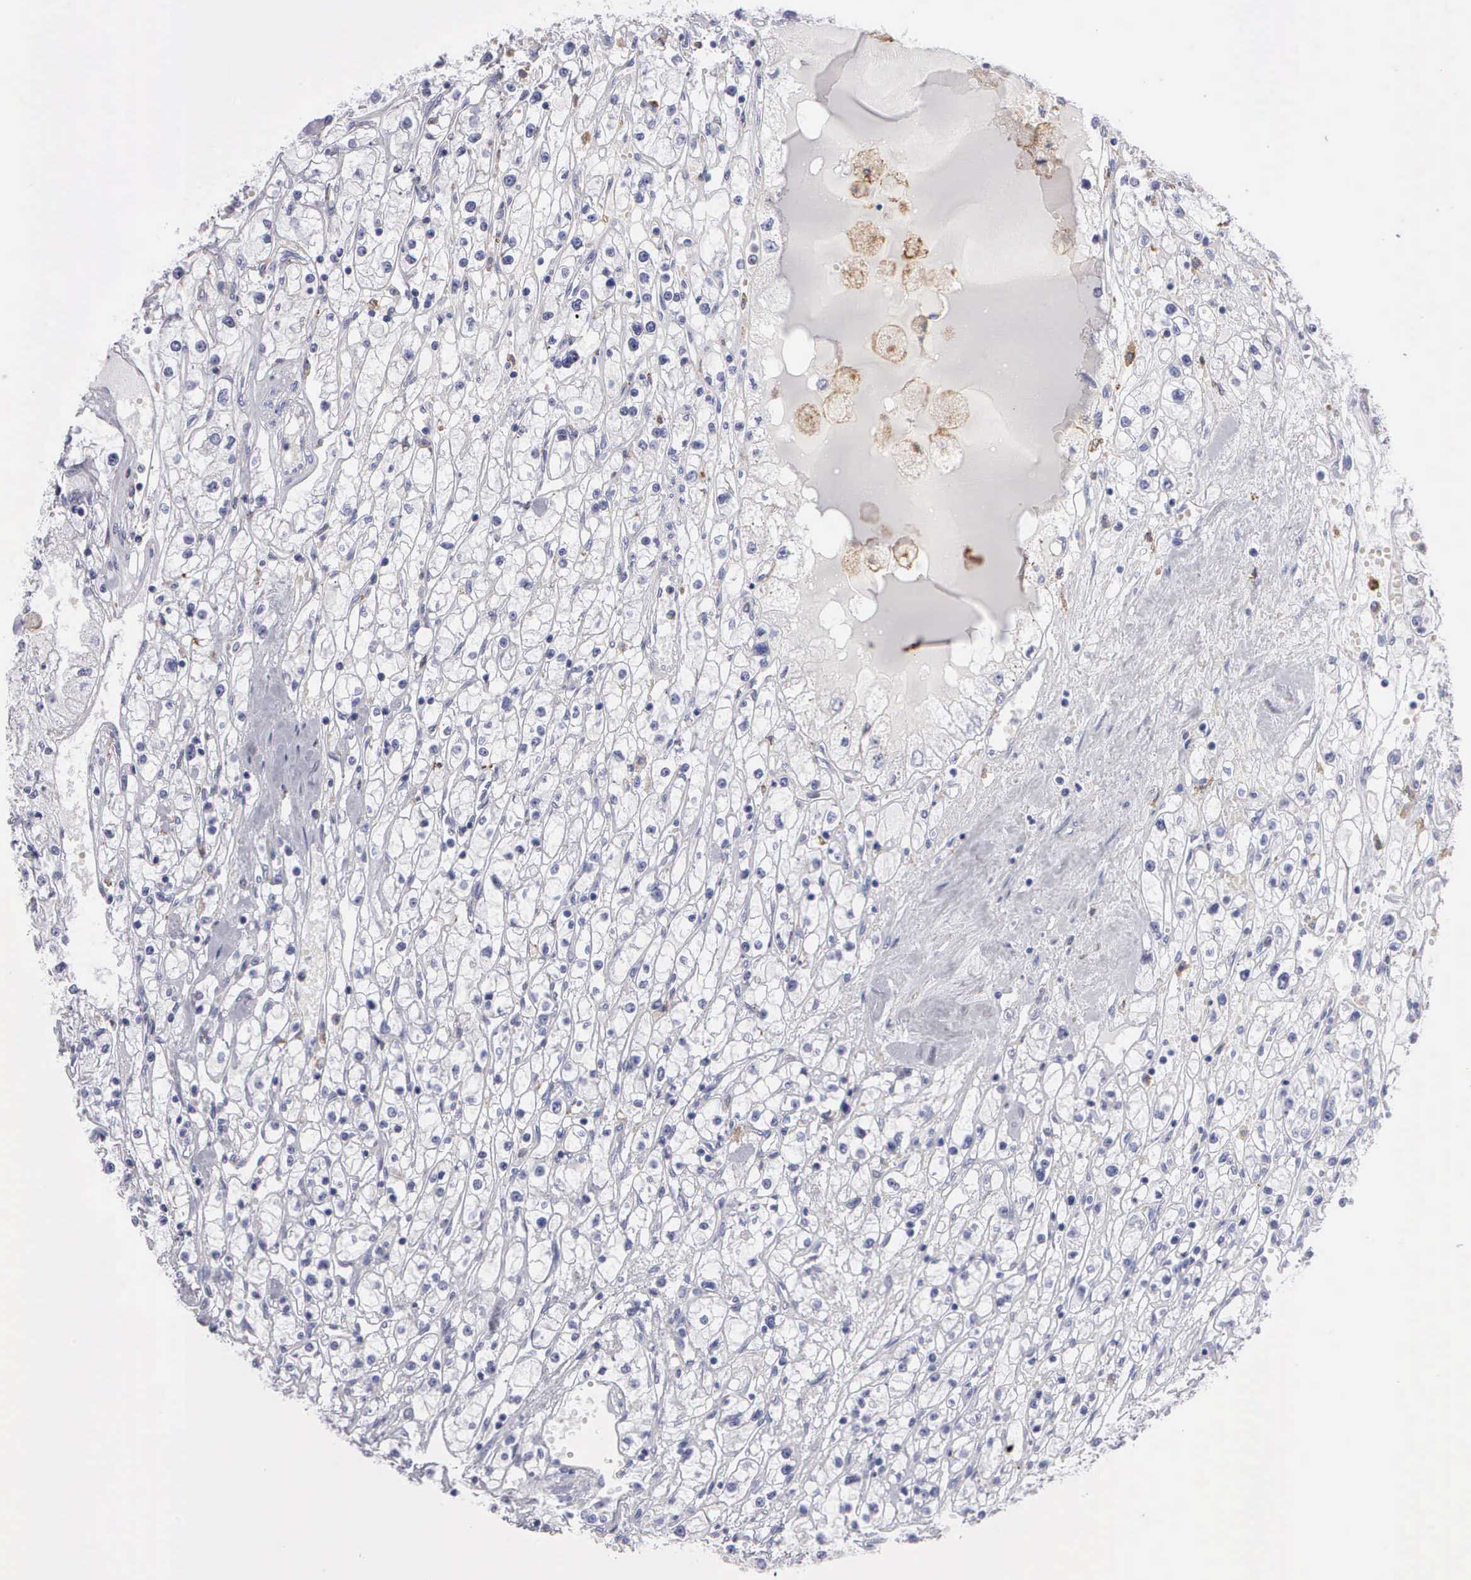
{"staining": {"intensity": "negative", "quantity": "none", "location": "none"}, "tissue": "renal cancer", "cell_type": "Tumor cells", "image_type": "cancer", "snomed": [{"axis": "morphology", "description": "Adenocarcinoma, NOS"}, {"axis": "topography", "description": "Kidney"}], "caption": "Immunohistochemistry image of neoplastic tissue: human renal adenocarcinoma stained with DAB (3,3'-diaminobenzidine) exhibits no significant protein expression in tumor cells.", "gene": "TYRP1", "patient": {"sex": "male", "age": 56}}